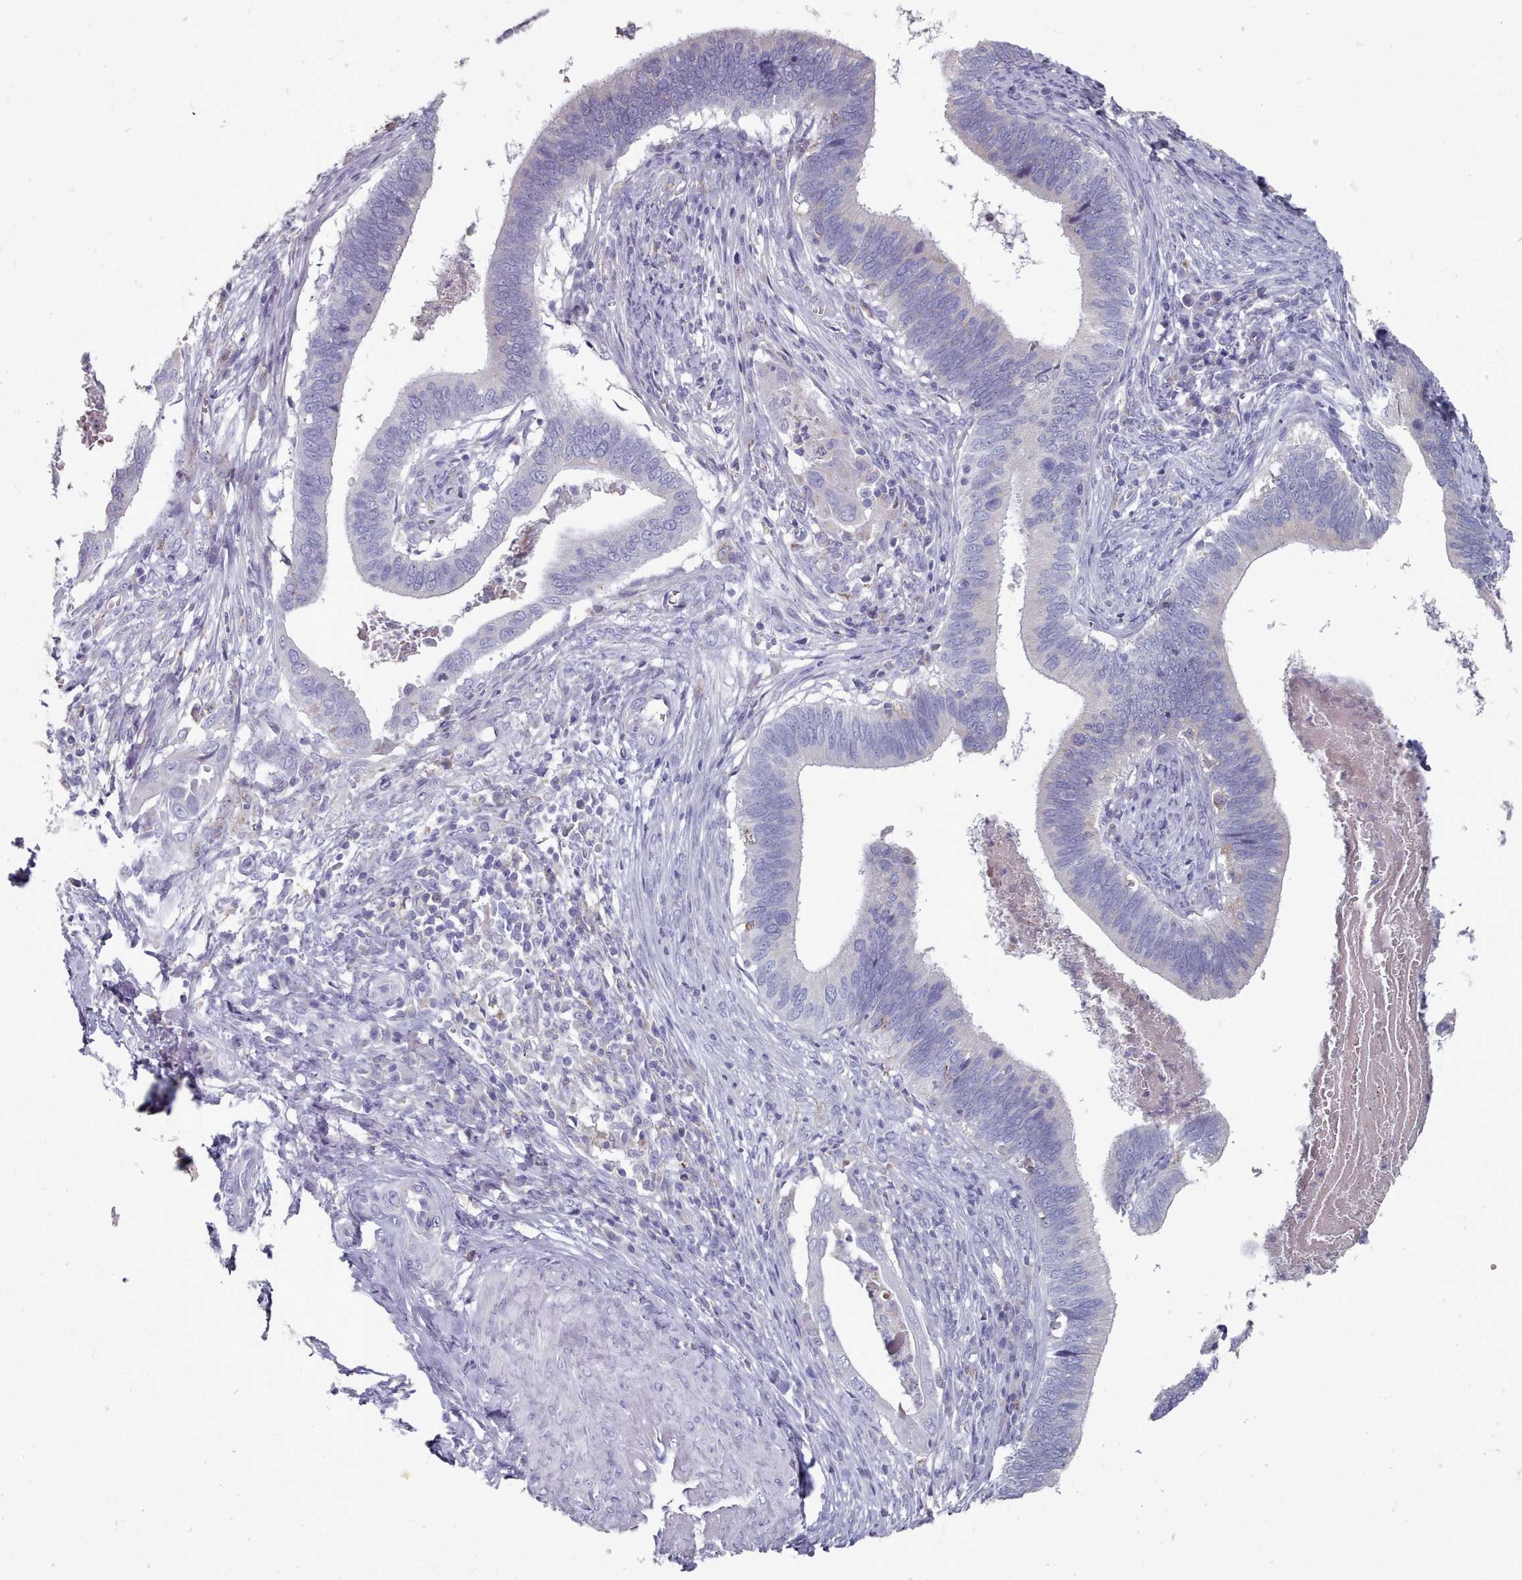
{"staining": {"intensity": "negative", "quantity": "none", "location": "none"}, "tissue": "cervical cancer", "cell_type": "Tumor cells", "image_type": "cancer", "snomed": [{"axis": "morphology", "description": "Adenocarcinoma, NOS"}, {"axis": "topography", "description": "Cervix"}], "caption": "Micrograph shows no protein positivity in tumor cells of adenocarcinoma (cervical) tissue.", "gene": "OTULINL", "patient": {"sex": "female", "age": 42}}